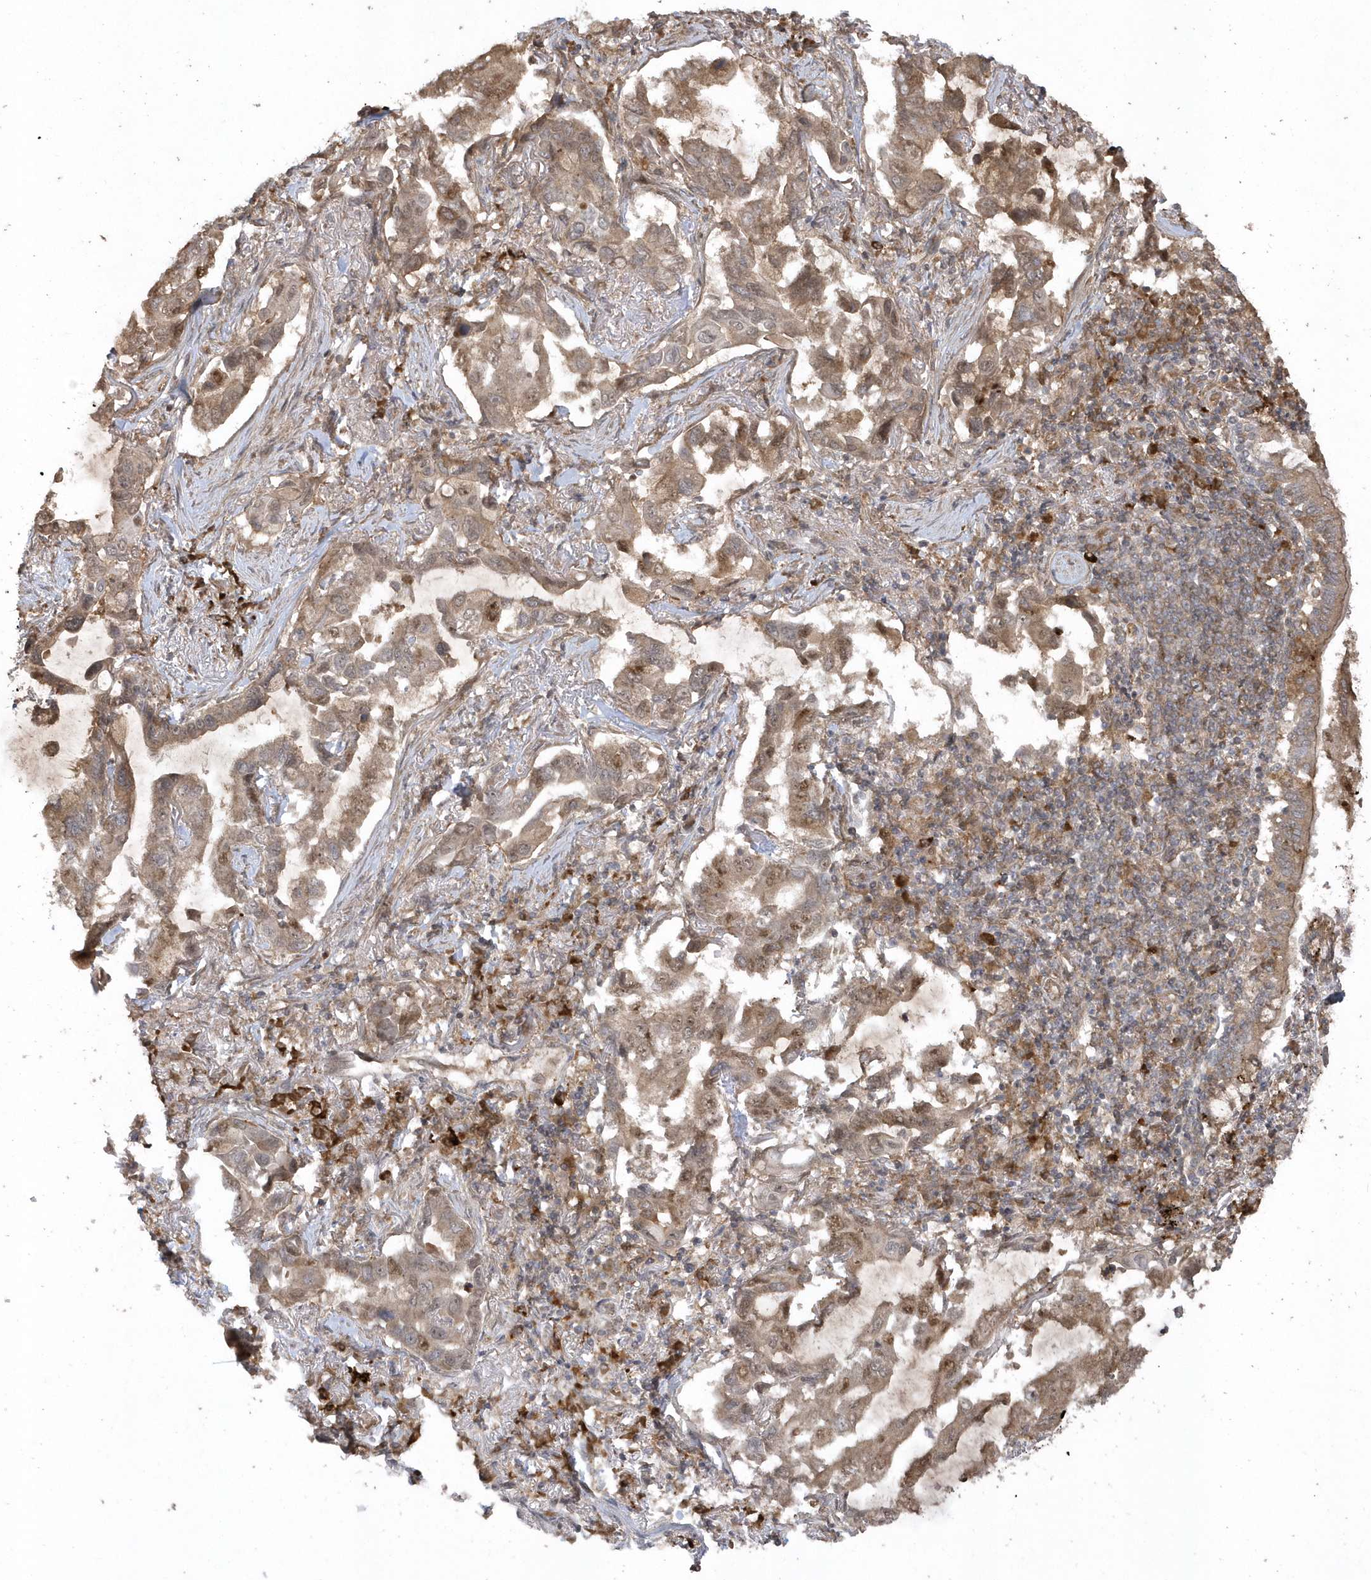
{"staining": {"intensity": "weak", "quantity": ">75%", "location": "cytoplasmic/membranous,nuclear"}, "tissue": "lung cancer", "cell_type": "Tumor cells", "image_type": "cancer", "snomed": [{"axis": "morphology", "description": "Adenocarcinoma, NOS"}, {"axis": "topography", "description": "Lung"}], "caption": "Lung adenocarcinoma was stained to show a protein in brown. There is low levels of weak cytoplasmic/membranous and nuclear staining in approximately >75% of tumor cells.", "gene": "HERPUD1", "patient": {"sex": "male", "age": 64}}